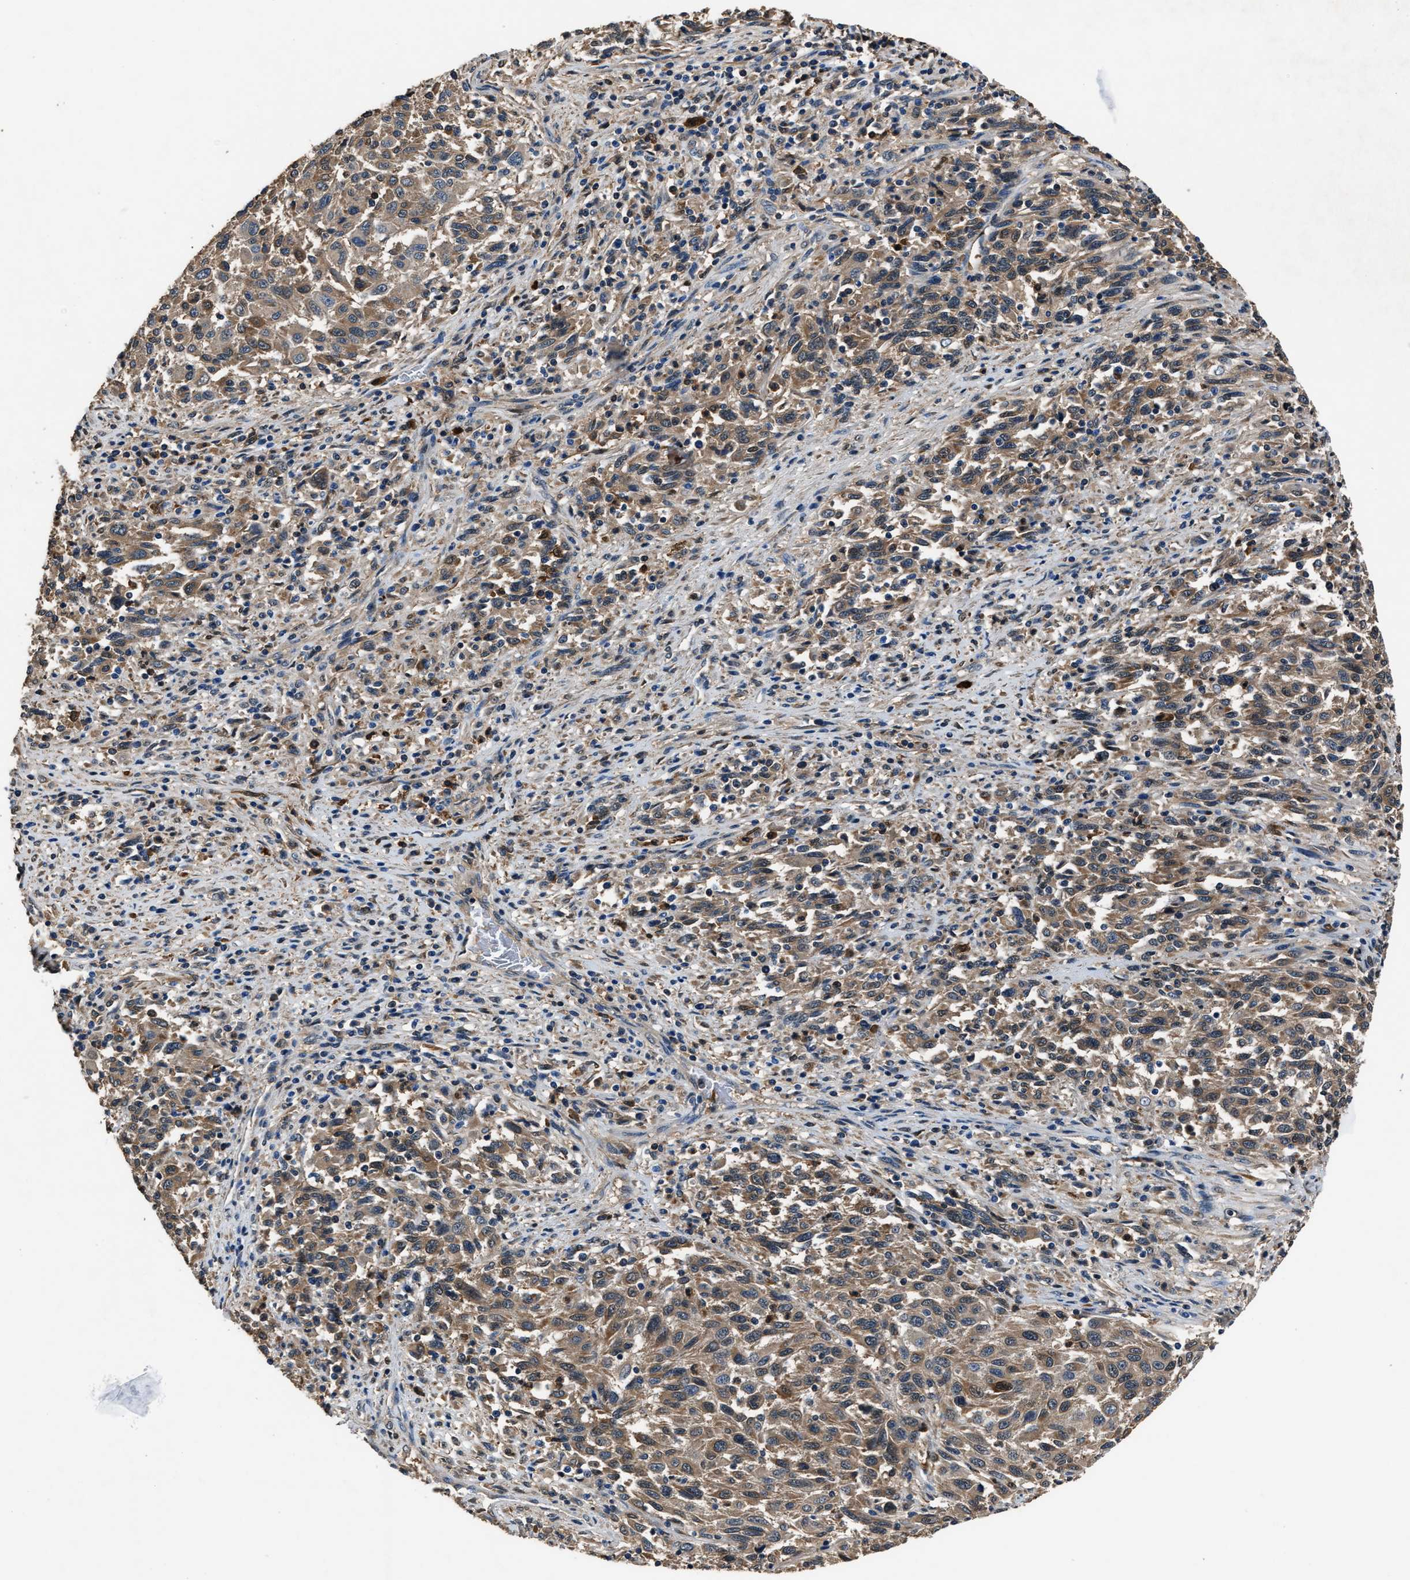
{"staining": {"intensity": "weak", "quantity": ">75%", "location": "cytoplasmic/membranous"}, "tissue": "melanoma", "cell_type": "Tumor cells", "image_type": "cancer", "snomed": [{"axis": "morphology", "description": "Malignant melanoma, Metastatic site"}, {"axis": "topography", "description": "Lymph node"}], "caption": "Approximately >75% of tumor cells in malignant melanoma (metastatic site) display weak cytoplasmic/membranous protein staining as visualized by brown immunohistochemical staining.", "gene": "GSTP1", "patient": {"sex": "male", "age": 61}}